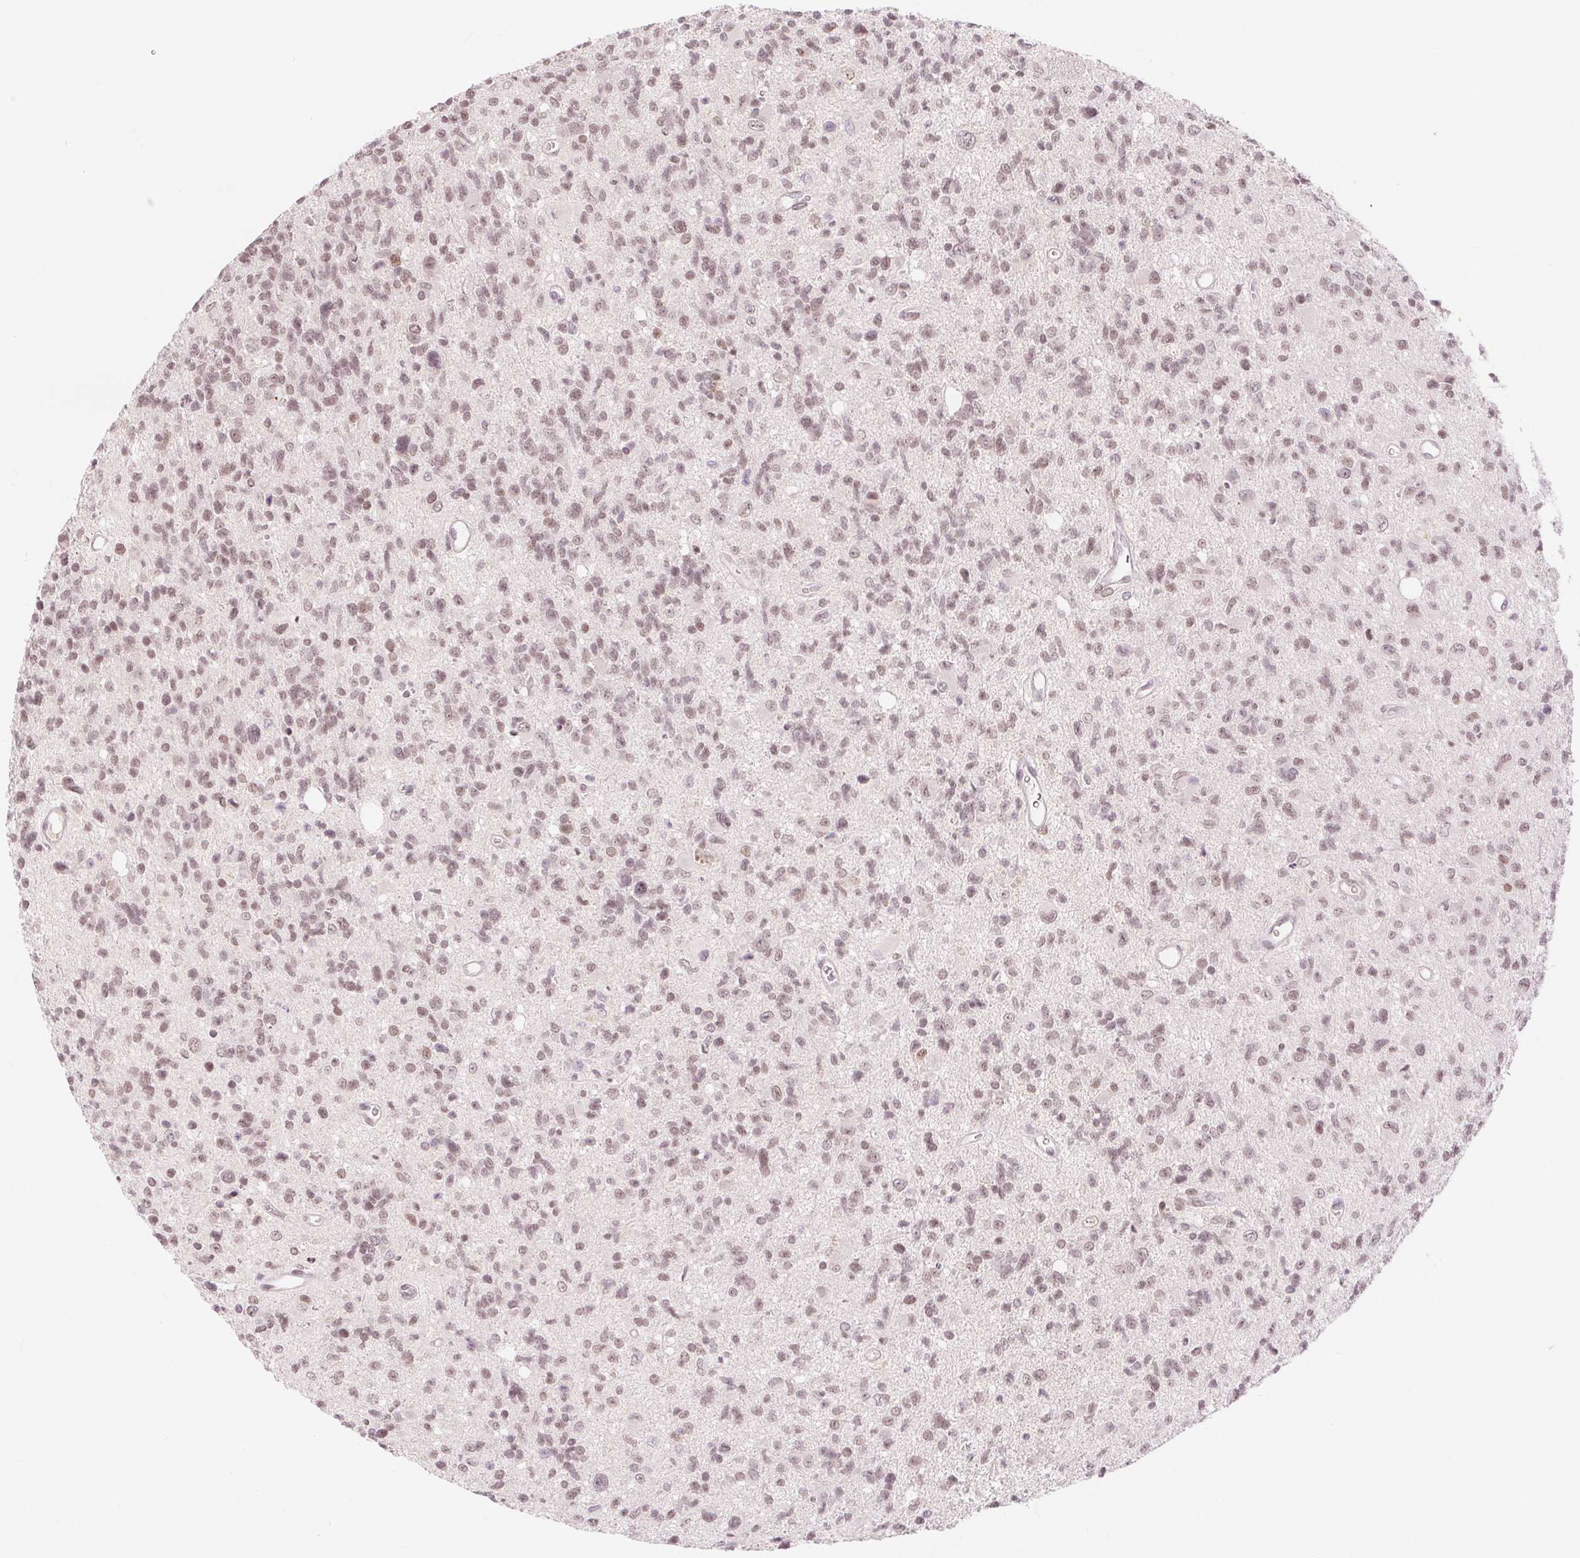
{"staining": {"intensity": "moderate", "quantity": ">75%", "location": "nuclear"}, "tissue": "glioma", "cell_type": "Tumor cells", "image_type": "cancer", "snomed": [{"axis": "morphology", "description": "Glioma, malignant, High grade"}, {"axis": "topography", "description": "Brain"}], "caption": "Immunohistochemistry (IHC) of glioma demonstrates medium levels of moderate nuclear expression in approximately >75% of tumor cells. (IHC, brightfield microscopy, high magnification).", "gene": "DEK", "patient": {"sex": "male", "age": 29}}